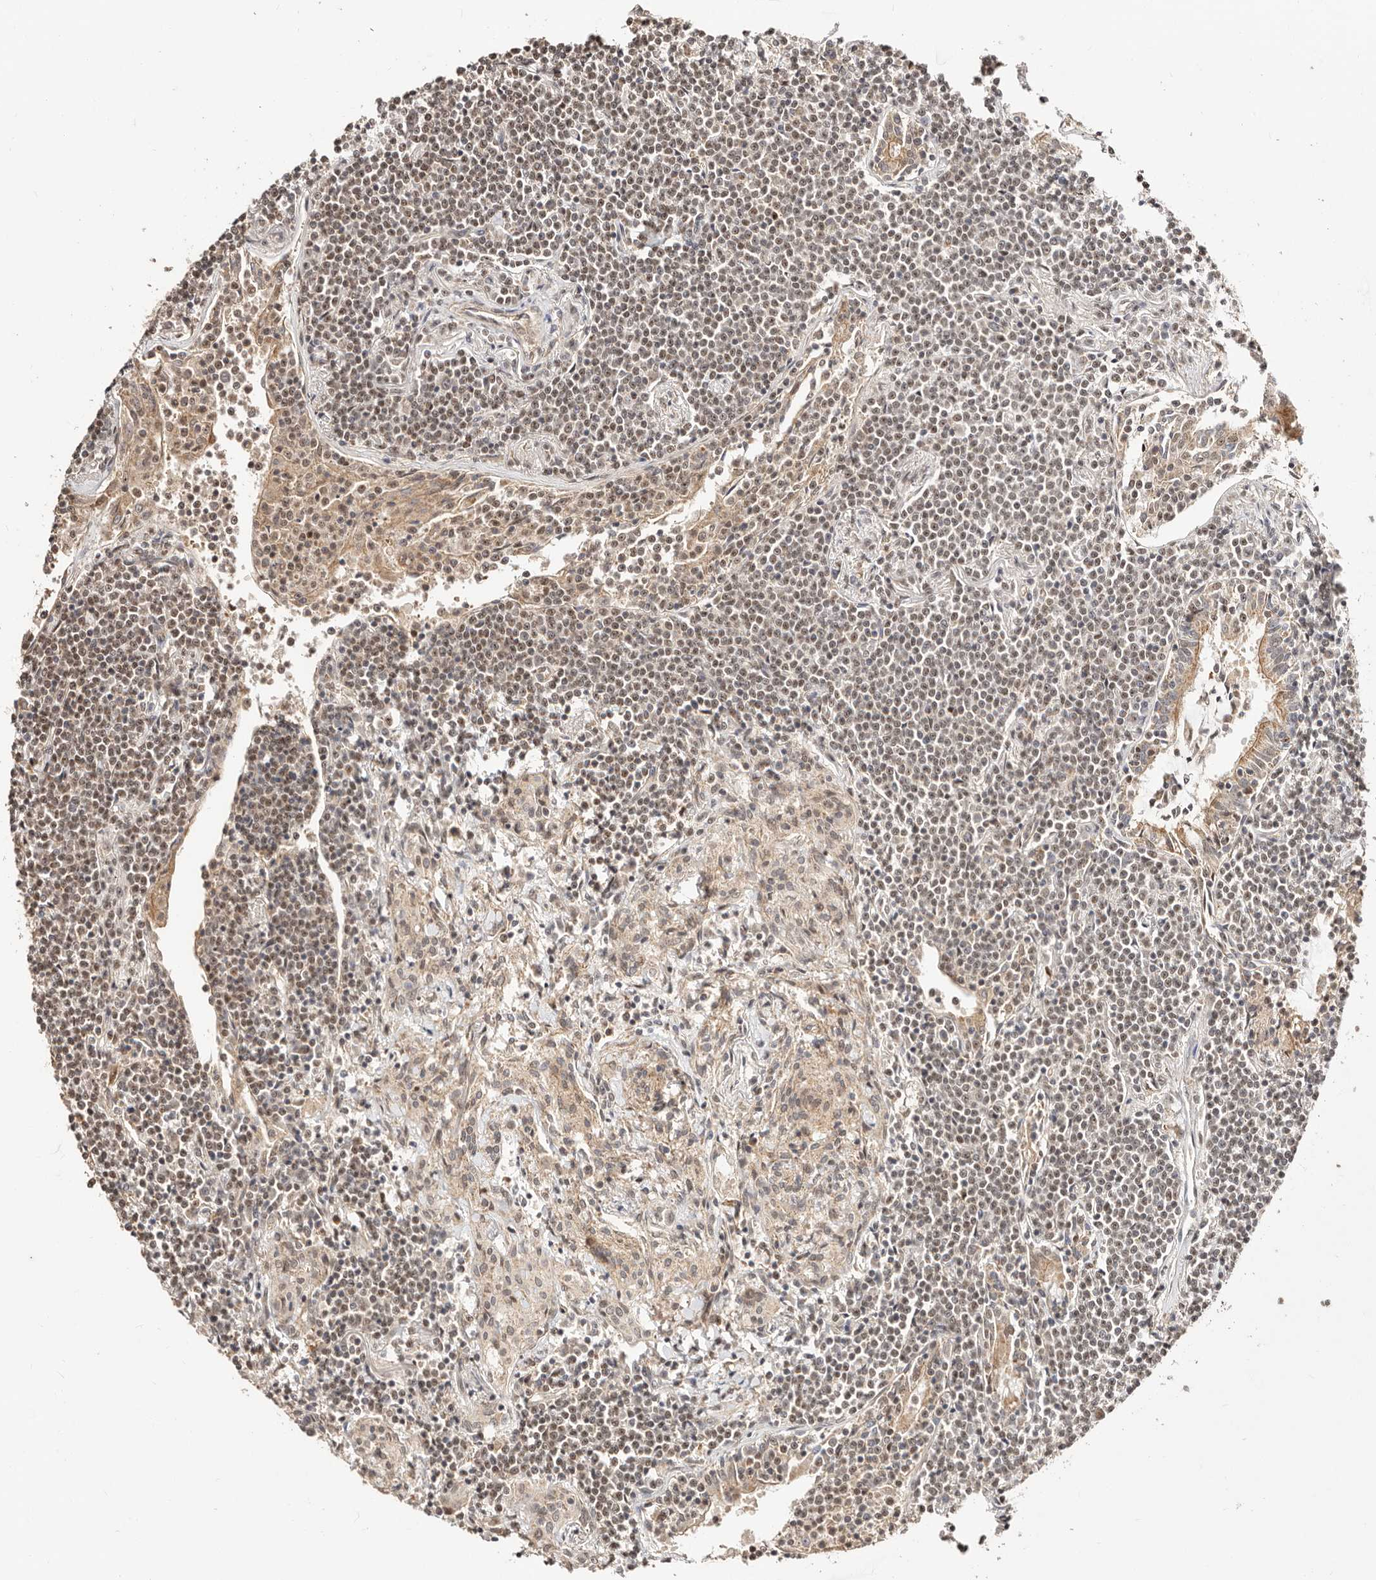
{"staining": {"intensity": "weak", "quantity": ">75%", "location": "nuclear"}, "tissue": "lymphoma", "cell_type": "Tumor cells", "image_type": "cancer", "snomed": [{"axis": "morphology", "description": "Malignant lymphoma, non-Hodgkin's type, Low grade"}, {"axis": "topography", "description": "Lung"}], "caption": "This is a micrograph of IHC staining of lymphoma, which shows weak positivity in the nuclear of tumor cells.", "gene": "CTNNBL1", "patient": {"sex": "female", "age": 71}}